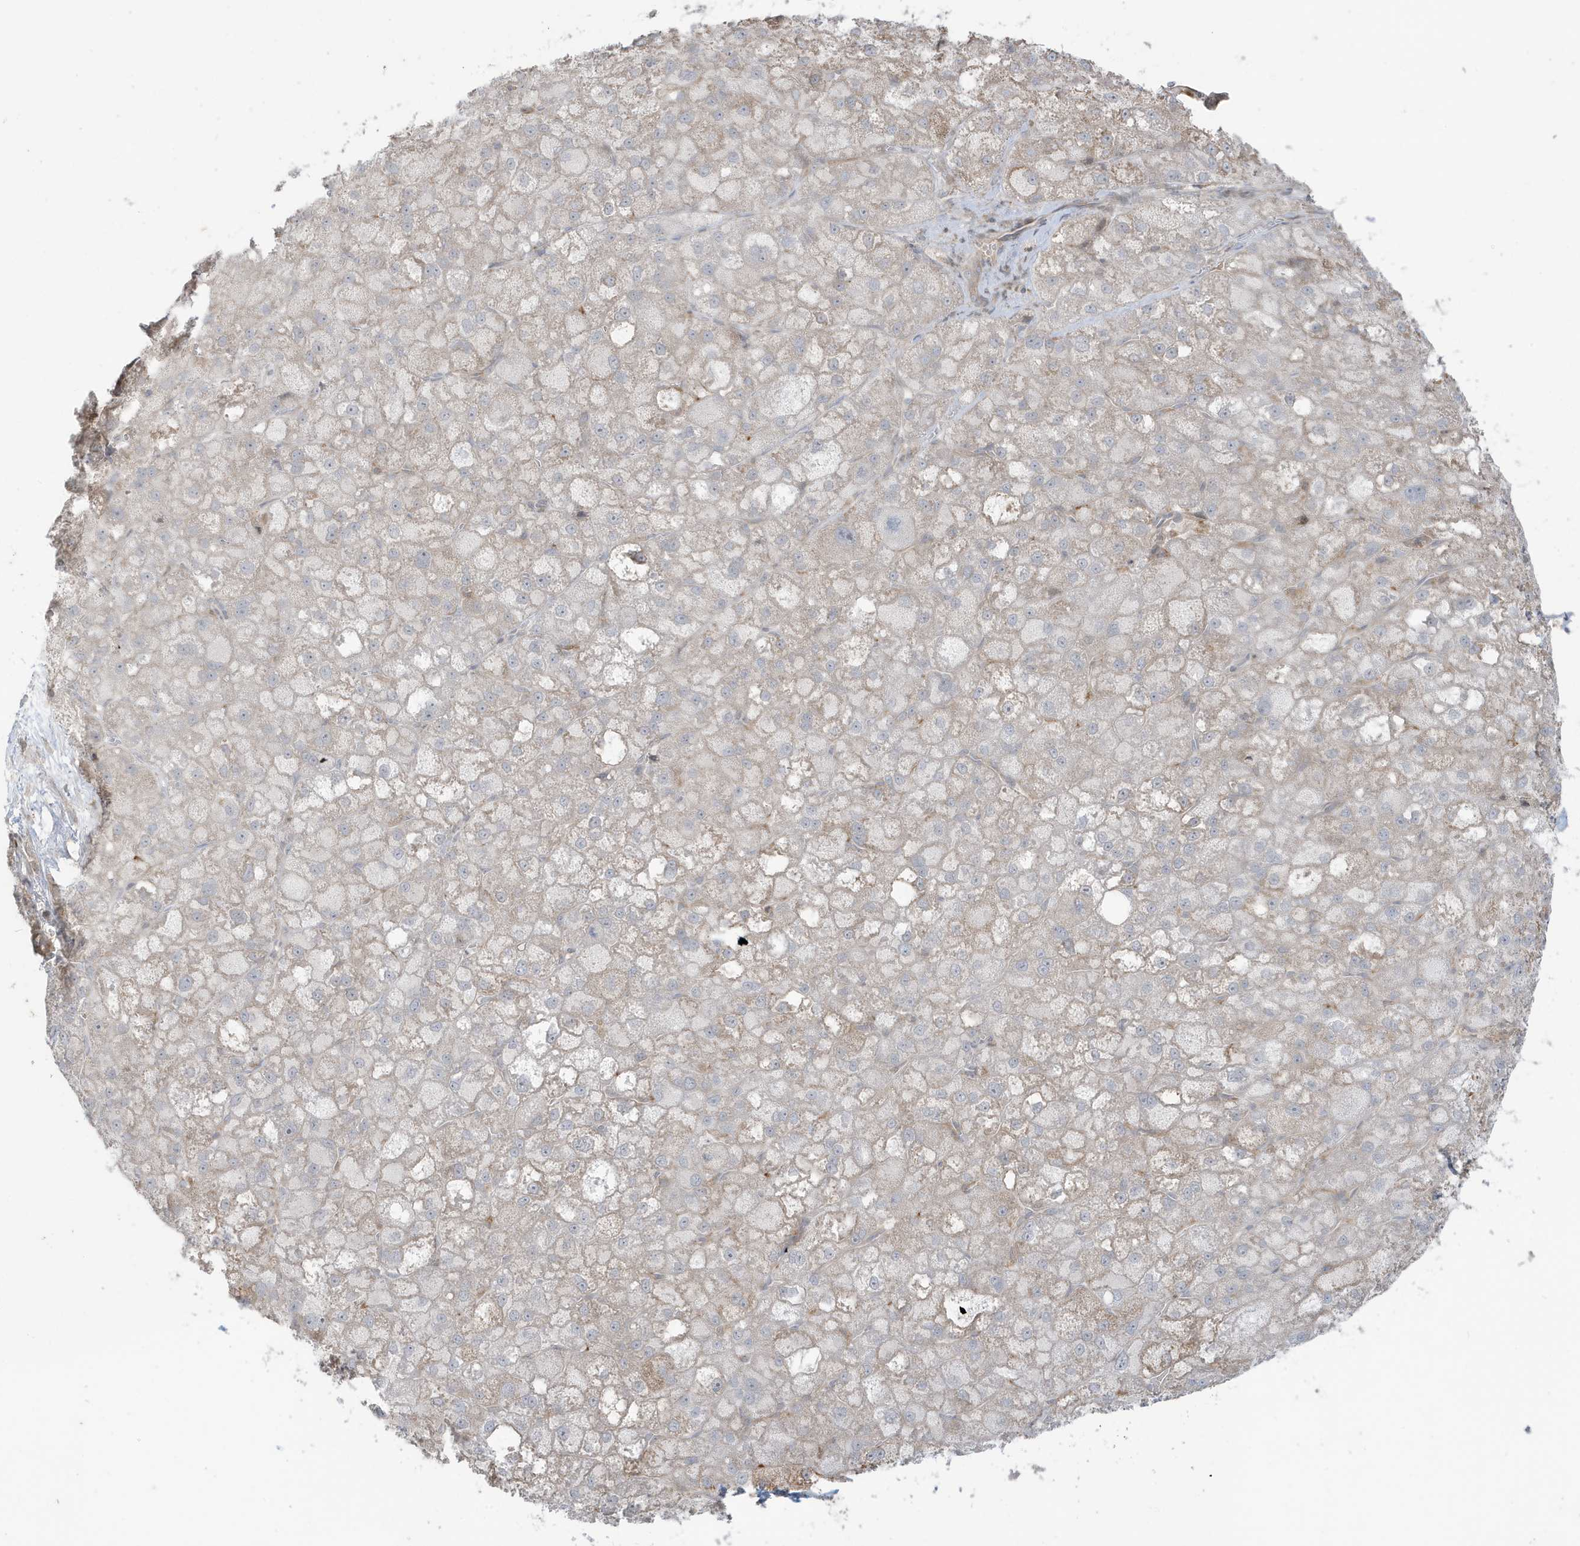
{"staining": {"intensity": "weak", "quantity": "<25%", "location": "cytoplasmic/membranous"}, "tissue": "liver cancer", "cell_type": "Tumor cells", "image_type": "cancer", "snomed": [{"axis": "morphology", "description": "Carcinoma, Hepatocellular, NOS"}, {"axis": "topography", "description": "Liver"}], "caption": "Immunohistochemistry micrograph of neoplastic tissue: human hepatocellular carcinoma (liver) stained with DAB (3,3'-diaminobenzidine) exhibits no significant protein positivity in tumor cells. (Stains: DAB (3,3'-diaminobenzidine) immunohistochemistry (IHC) with hematoxylin counter stain, Microscopy: brightfield microscopy at high magnification).", "gene": "PRRT3", "patient": {"sex": "male", "age": 57}}